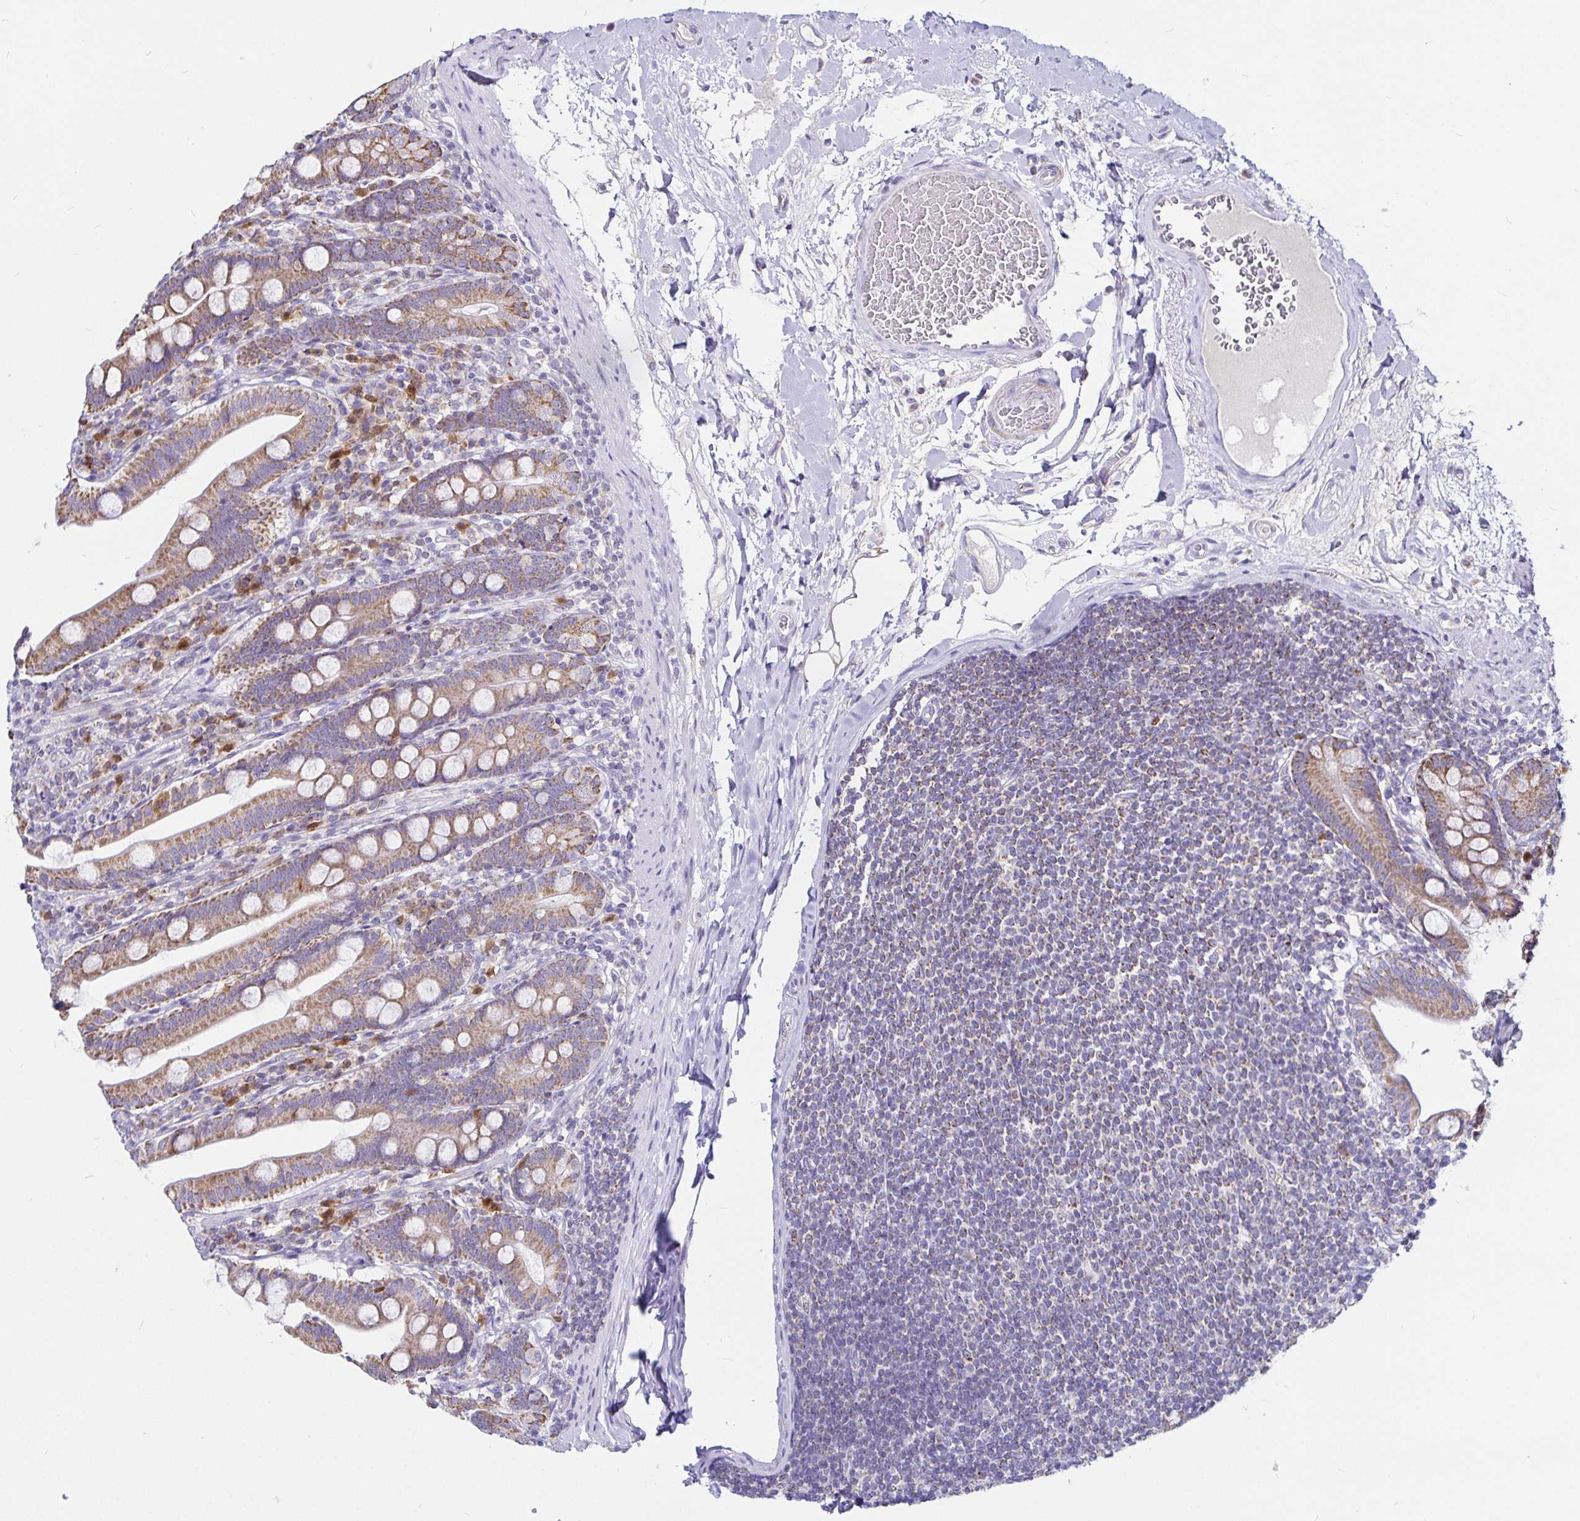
{"staining": {"intensity": "weak", "quantity": ">75%", "location": "cytoplasmic/membranous"}, "tissue": "duodenum", "cell_type": "Glandular cells", "image_type": "normal", "snomed": [{"axis": "morphology", "description": "Normal tissue, NOS"}, {"axis": "topography", "description": "Duodenum"}], "caption": "Brown immunohistochemical staining in benign human duodenum reveals weak cytoplasmic/membranous staining in approximately >75% of glandular cells. Nuclei are stained in blue.", "gene": "PGAM2", "patient": {"sex": "female", "age": 67}}